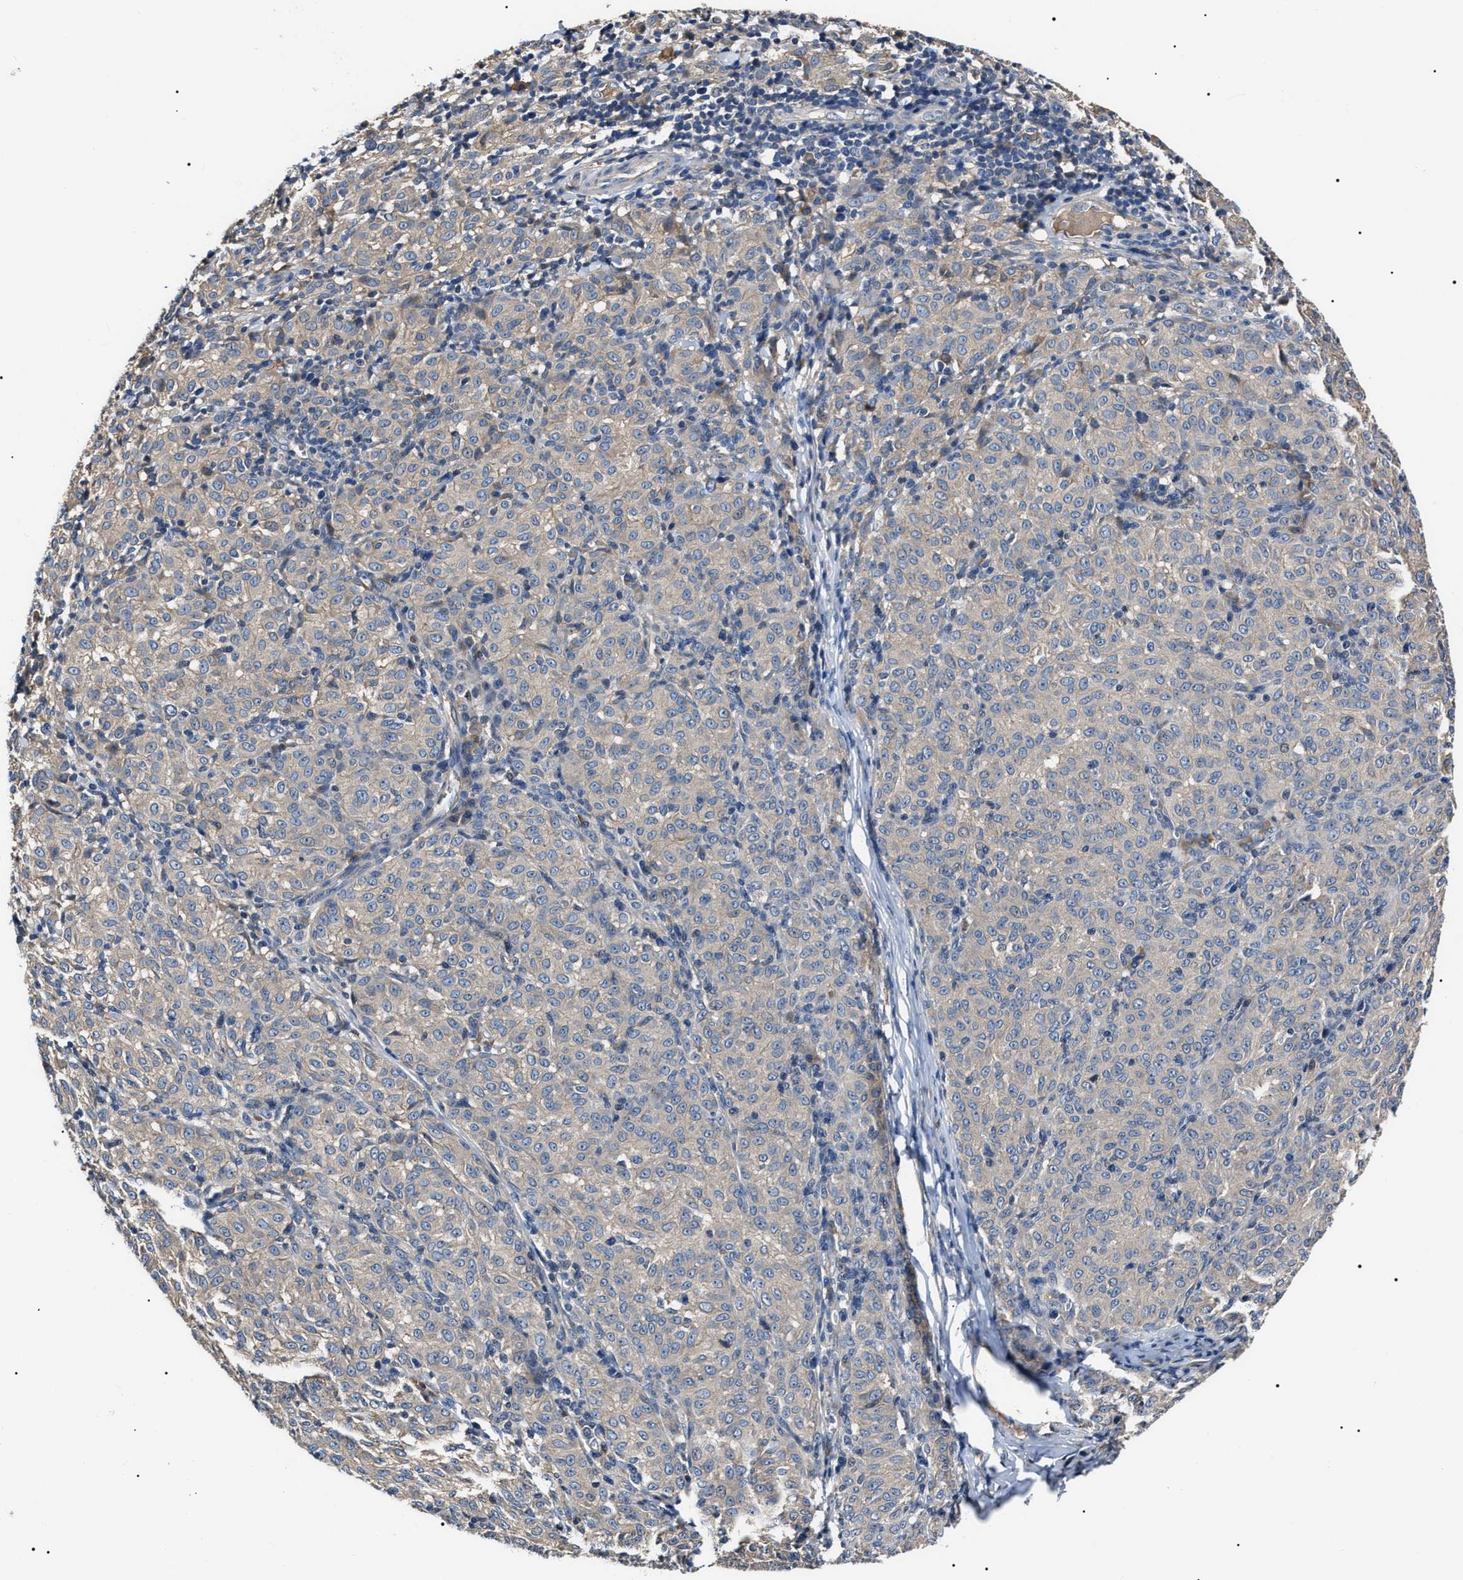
{"staining": {"intensity": "weak", "quantity": "<25%", "location": "cytoplasmic/membranous"}, "tissue": "melanoma", "cell_type": "Tumor cells", "image_type": "cancer", "snomed": [{"axis": "morphology", "description": "Malignant melanoma, NOS"}, {"axis": "topography", "description": "Skin"}], "caption": "Immunohistochemical staining of malignant melanoma displays no significant staining in tumor cells.", "gene": "IFT81", "patient": {"sex": "female", "age": 72}}